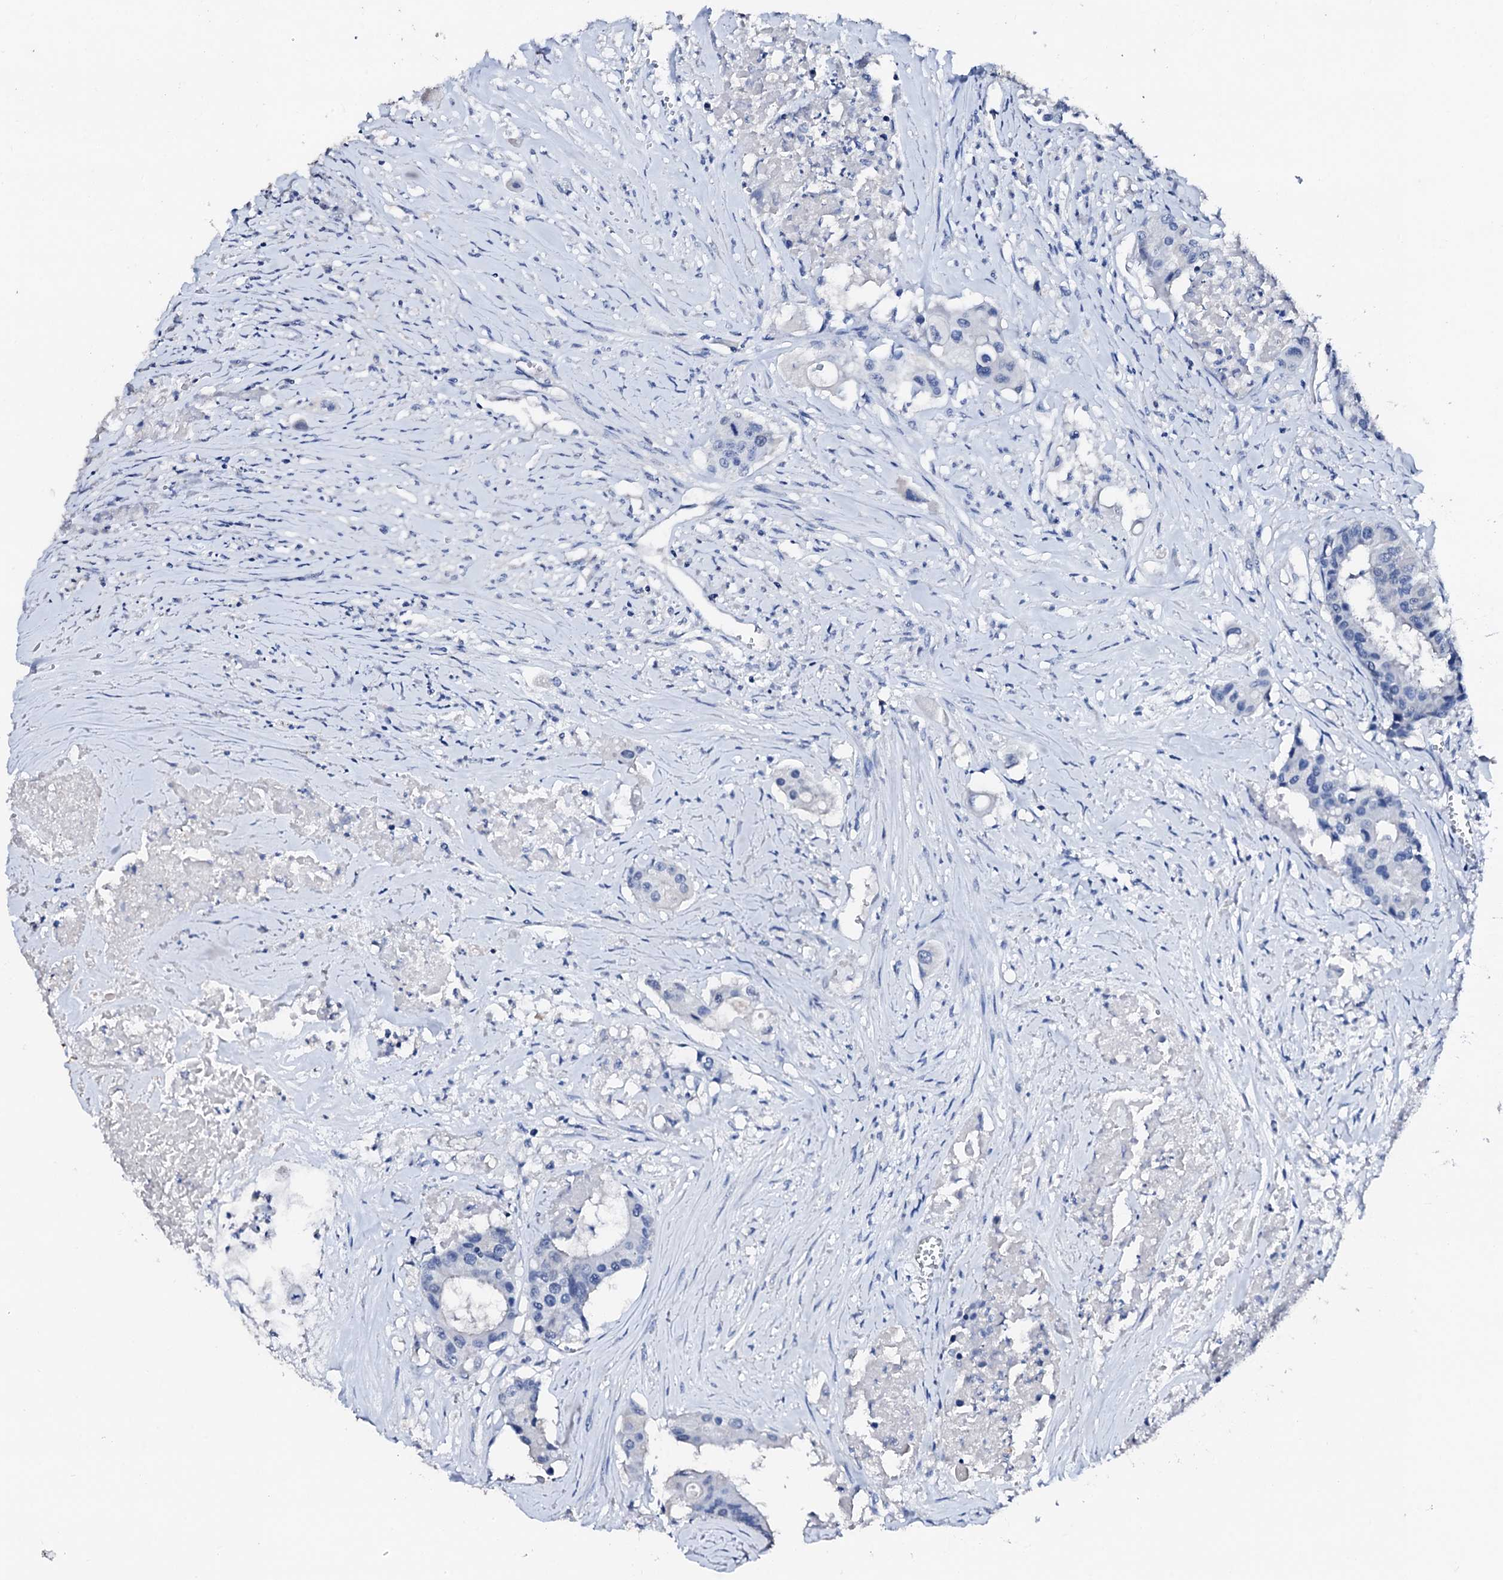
{"staining": {"intensity": "negative", "quantity": "none", "location": "none"}, "tissue": "colorectal cancer", "cell_type": "Tumor cells", "image_type": "cancer", "snomed": [{"axis": "morphology", "description": "Adenocarcinoma, NOS"}, {"axis": "topography", "description": "Colon"}], "caption": "There is no significant positivity in tumor cells of colorectal cancer.", "gene": "NRIP2", "patient": {"sex": "male", "age": 77}}